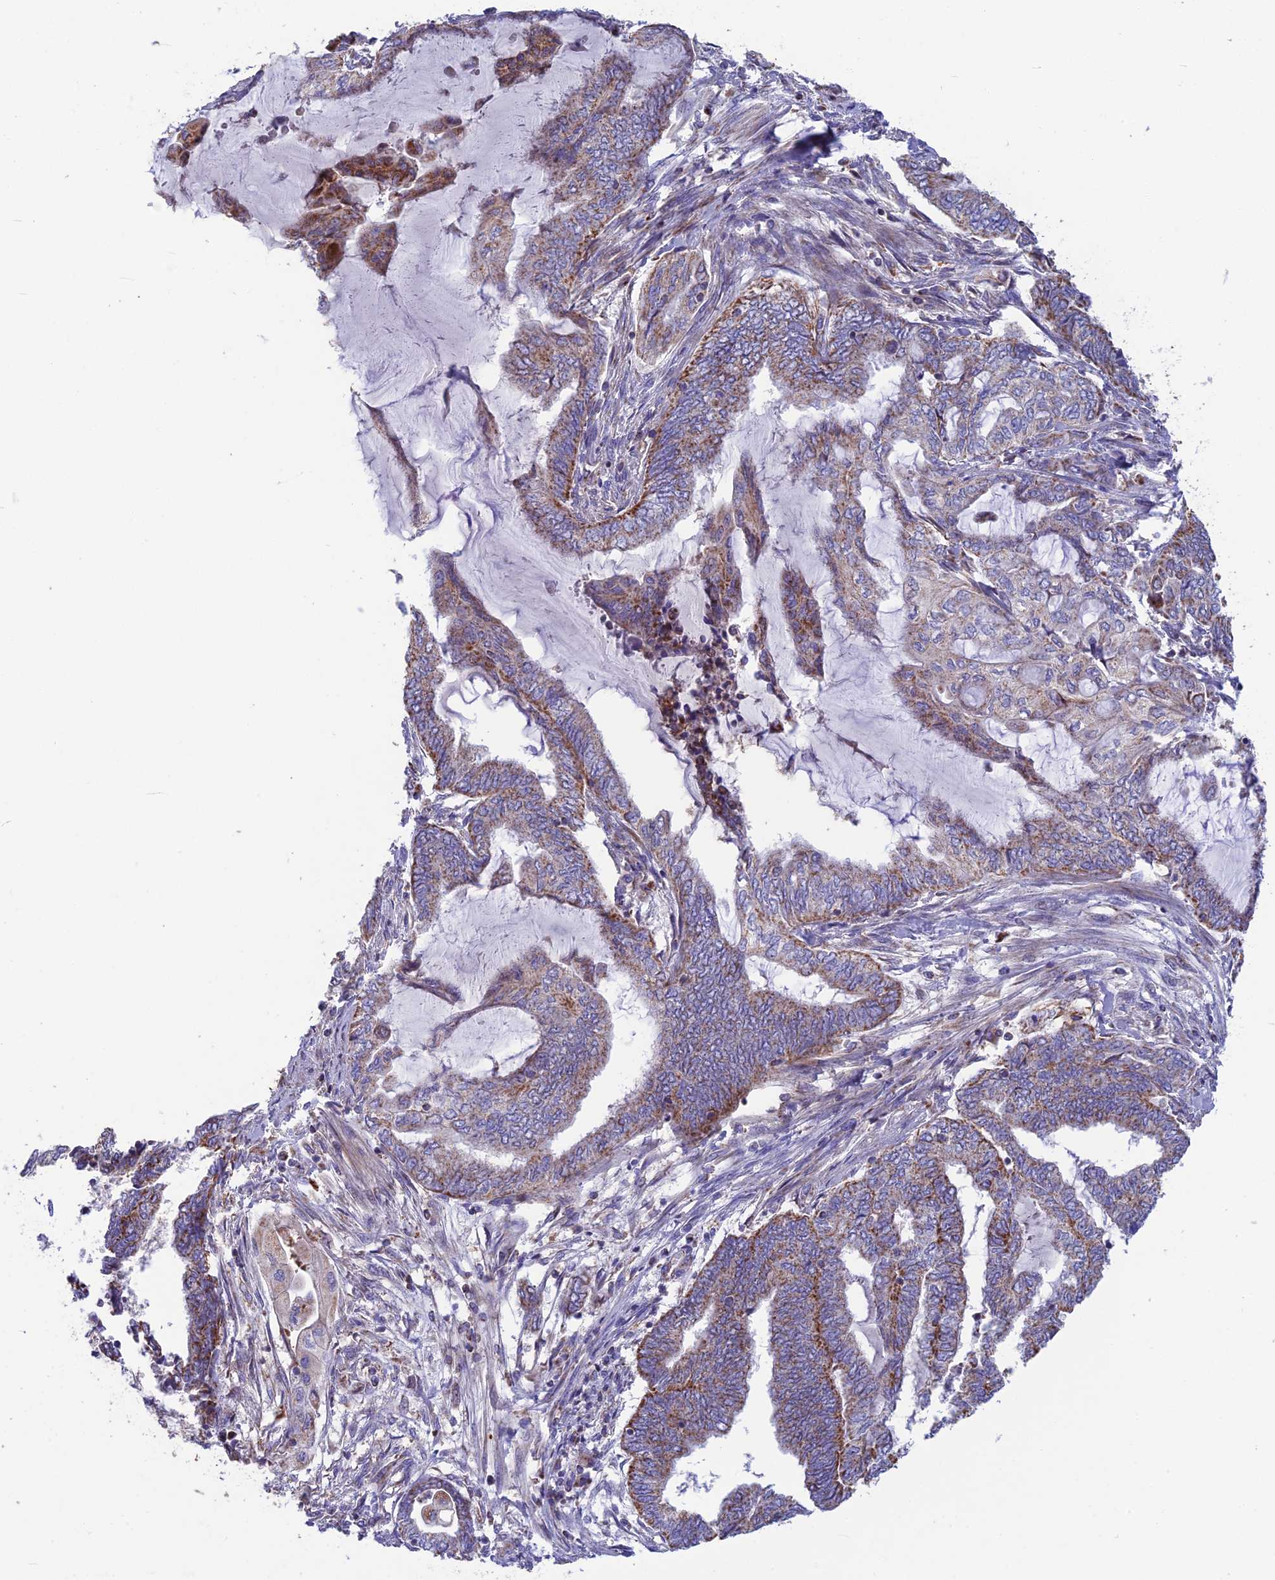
{"staining": {"intensity": "moderate", "quantity": ">75%", "location": "cytoplasmic/membranous"}, "tissue": "endometrial cancer", "cell_type": "Tumor cells", "image_type": "cancer", "snomed": [{"axis": "morphology", "description": "Adenocarcinoma, NOS"}, {"axis": "topography", "description": "Uterus"}, {"axis": "topography", "description": "Endometrium"}], "caption": "About >75% of tumor cells in human adenocarcinoma (endometrial) reveal moderate cytoplasmic/membranous protein positivity as visualized by brown immunohistochemical staining.", "gene": "CS", "patient": {"sex": "female", "age": 70}}